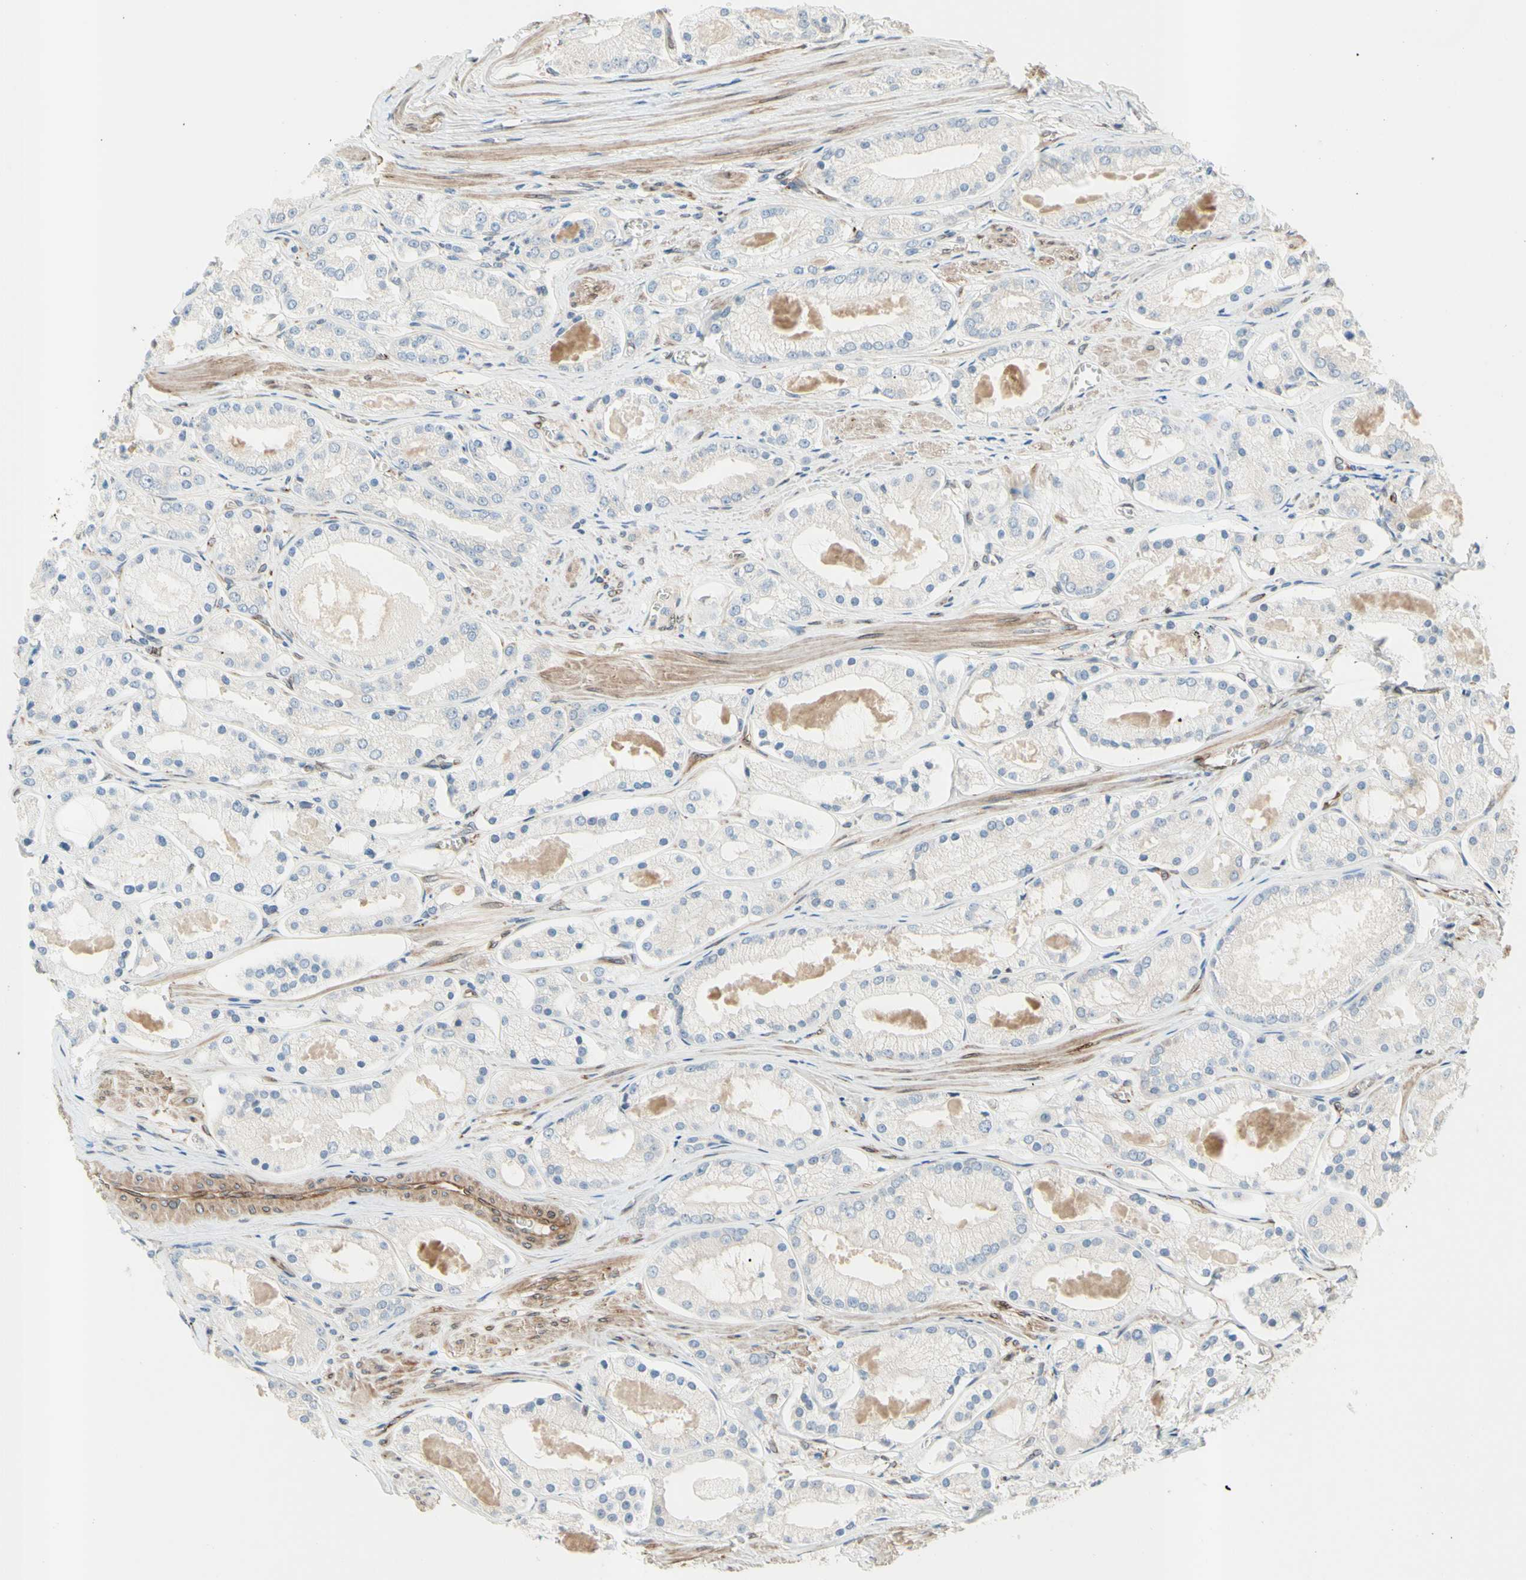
{"staining": {"intensity": "negative", "quantity": "none", "location": "none"}, "tissue": "prostate cancer", "cell_type": "Tumor cells", "image_type": "cancer", "snomed": [{"axis": "morphology", "description": "Adenocarcinoma, High grade"}, {"axis": "topography", "description": "Prostate"}], "caption": "Immunohistochemical staining of prostate cancer (adenocarcinoma (high-grade)) displays no significant expression in tumor cells.", "gene": "TRAF2", "patient": {"sex": "male", "age": 66}}